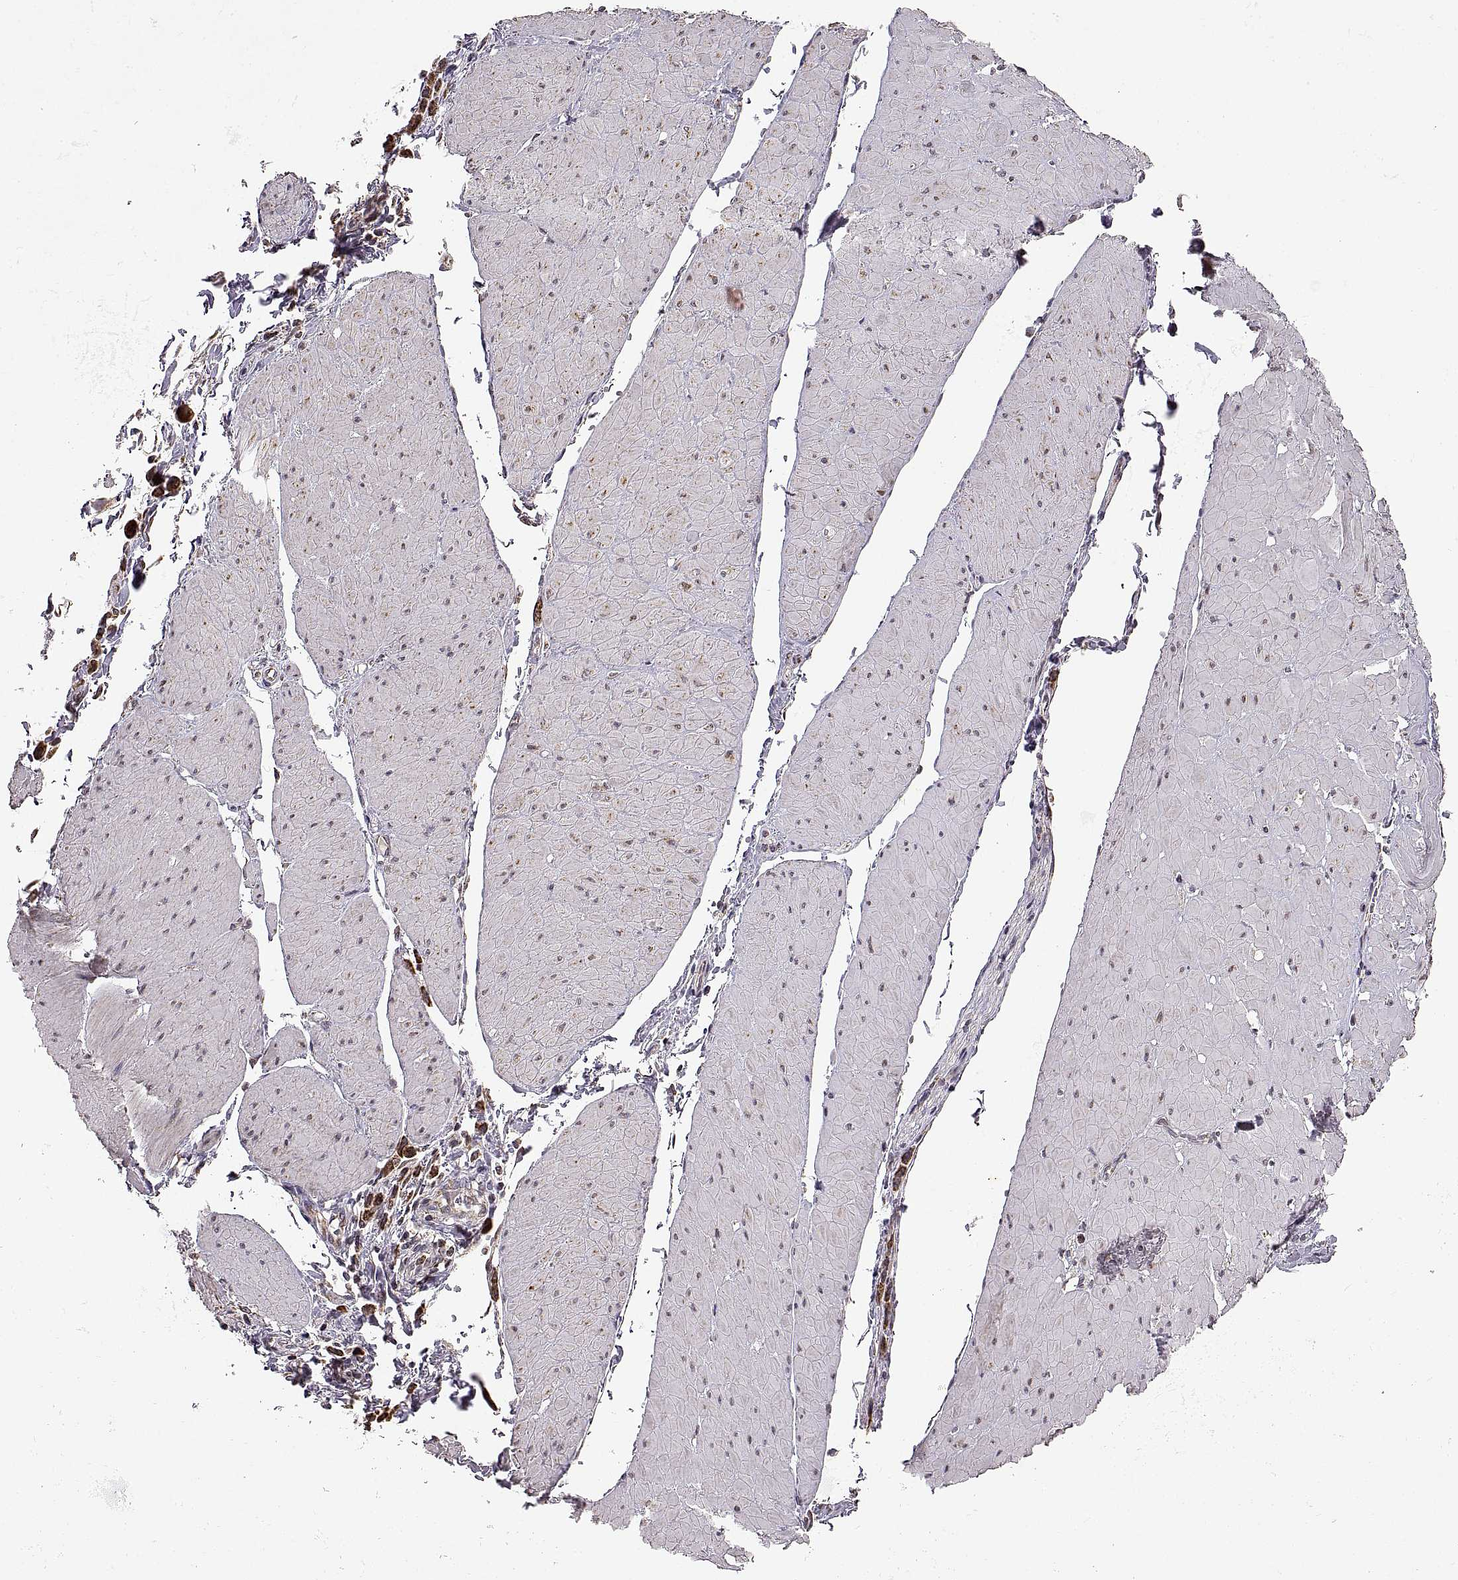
{"staining": {"intensity": "strong", "quantity": "<25%", "location": "cytoplasmic/membranous"}, "tissue": "stomach cancer", "cell_type": "Tumor cells", "image_type": "cancer", "snomed": [{"axis": "morphology", "description": "Adenocarcinoma, NOS"}, {"axis": "topography", "description": "Stomach"}], "caption": "Immunohistochemistry image of neoplastic tissue: adenocarcinoma (stomach) stained using immunohistochemistry shows medium levels of strong protein expression localized specifically in the cytoplasmic/membranous of tumor cells, appearing as a cytoplasmic/membranous brown color.", "gene": "MANBAL", "patient": {"sex": "male", "age": 47}}